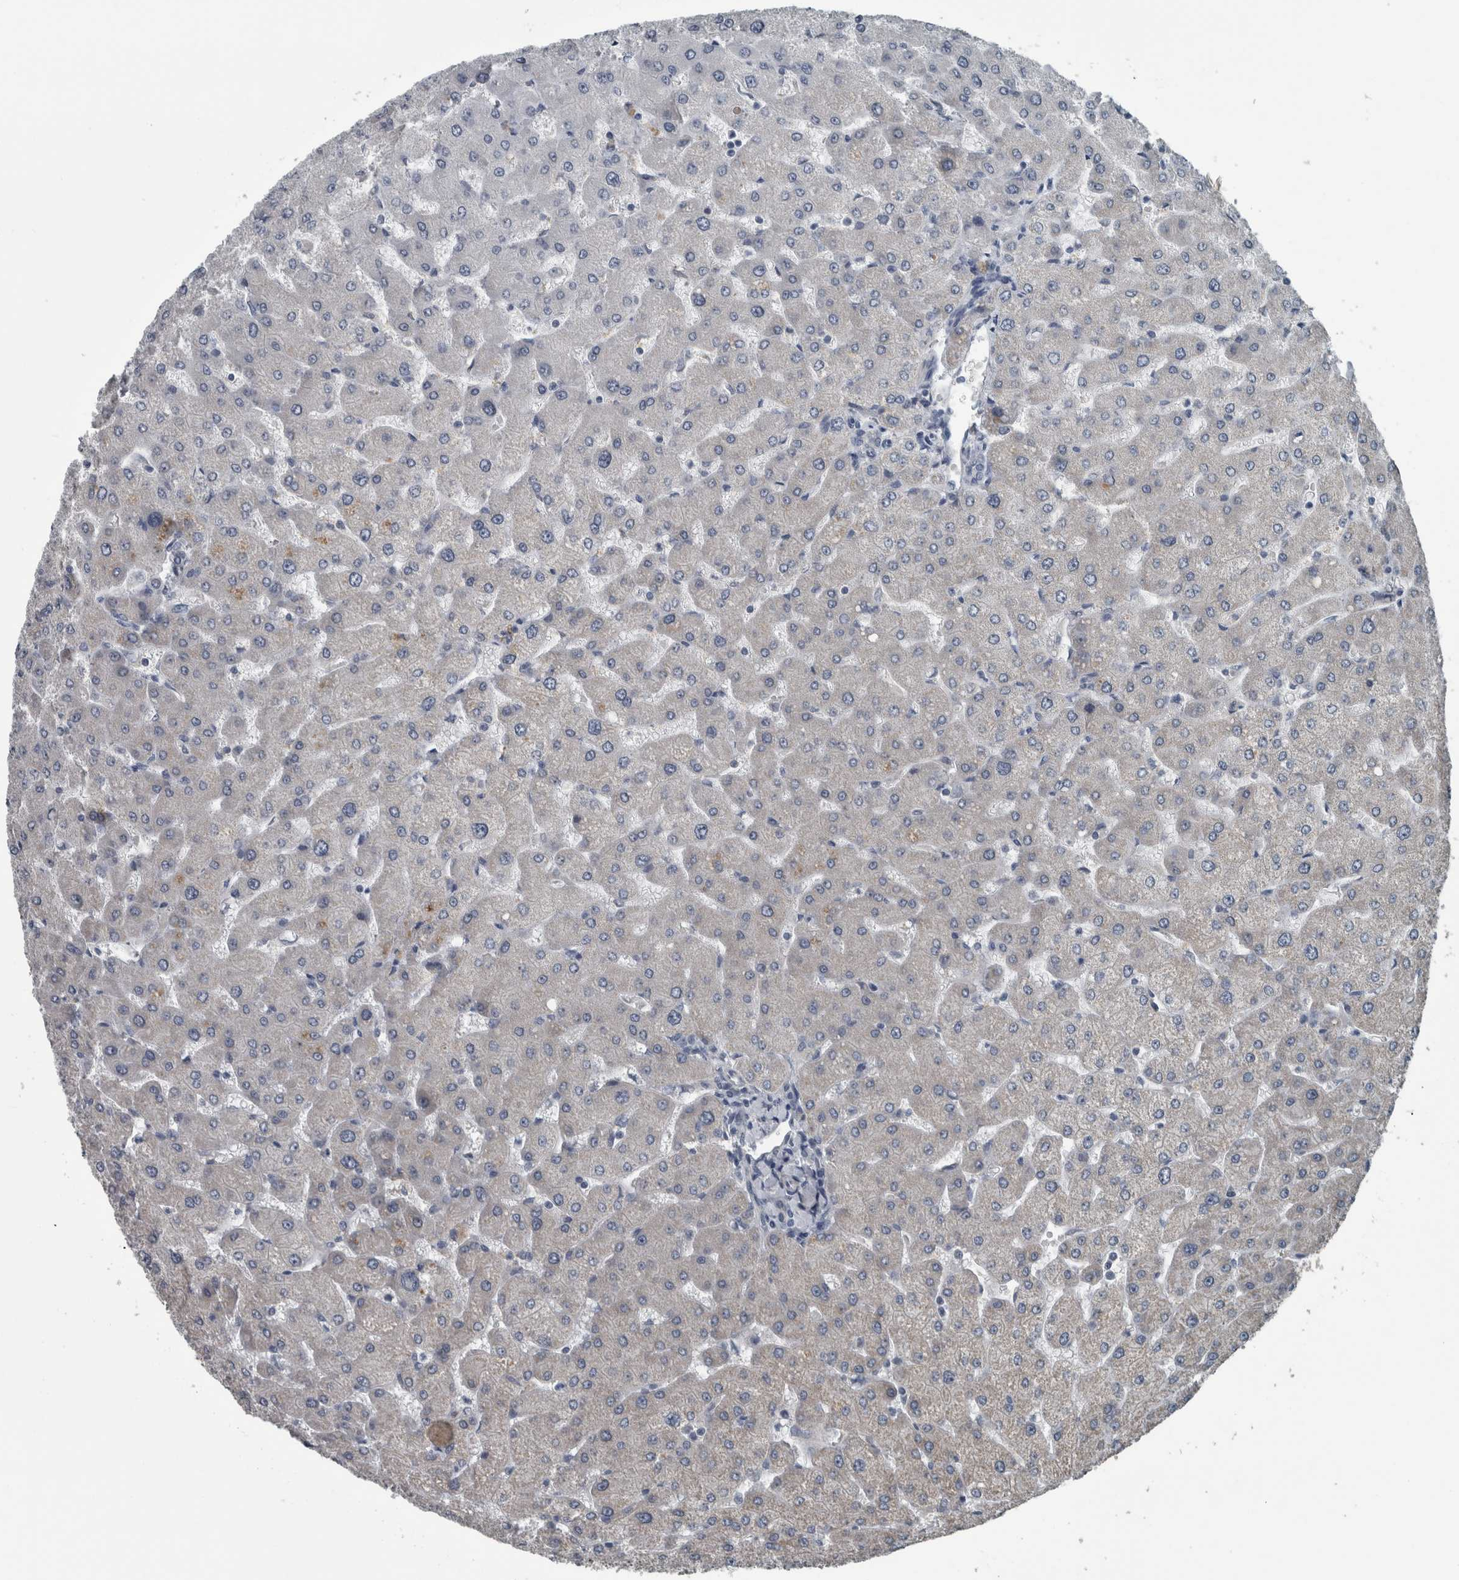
{"staining": {"intensity": "negative", "quantity": "none", "location": "none"}, "tissue": "liver", "cell_type": "Cholangiocytes", "image_type": "normal", "snomed": [{"axis": "morphology", "description": "Normal tissue, NOS"}, {"axis": "topography", "description": "Liver"}], "caption": "Cholangiocytes show no significant protein positivity in benign liver. (Brightfield microscopy of DAB (3,3'-diaminobenzidine) immunohistochemistry at high magnification).", "gene": "KRT20", "patient": {"sex": "male", "age": 55}}